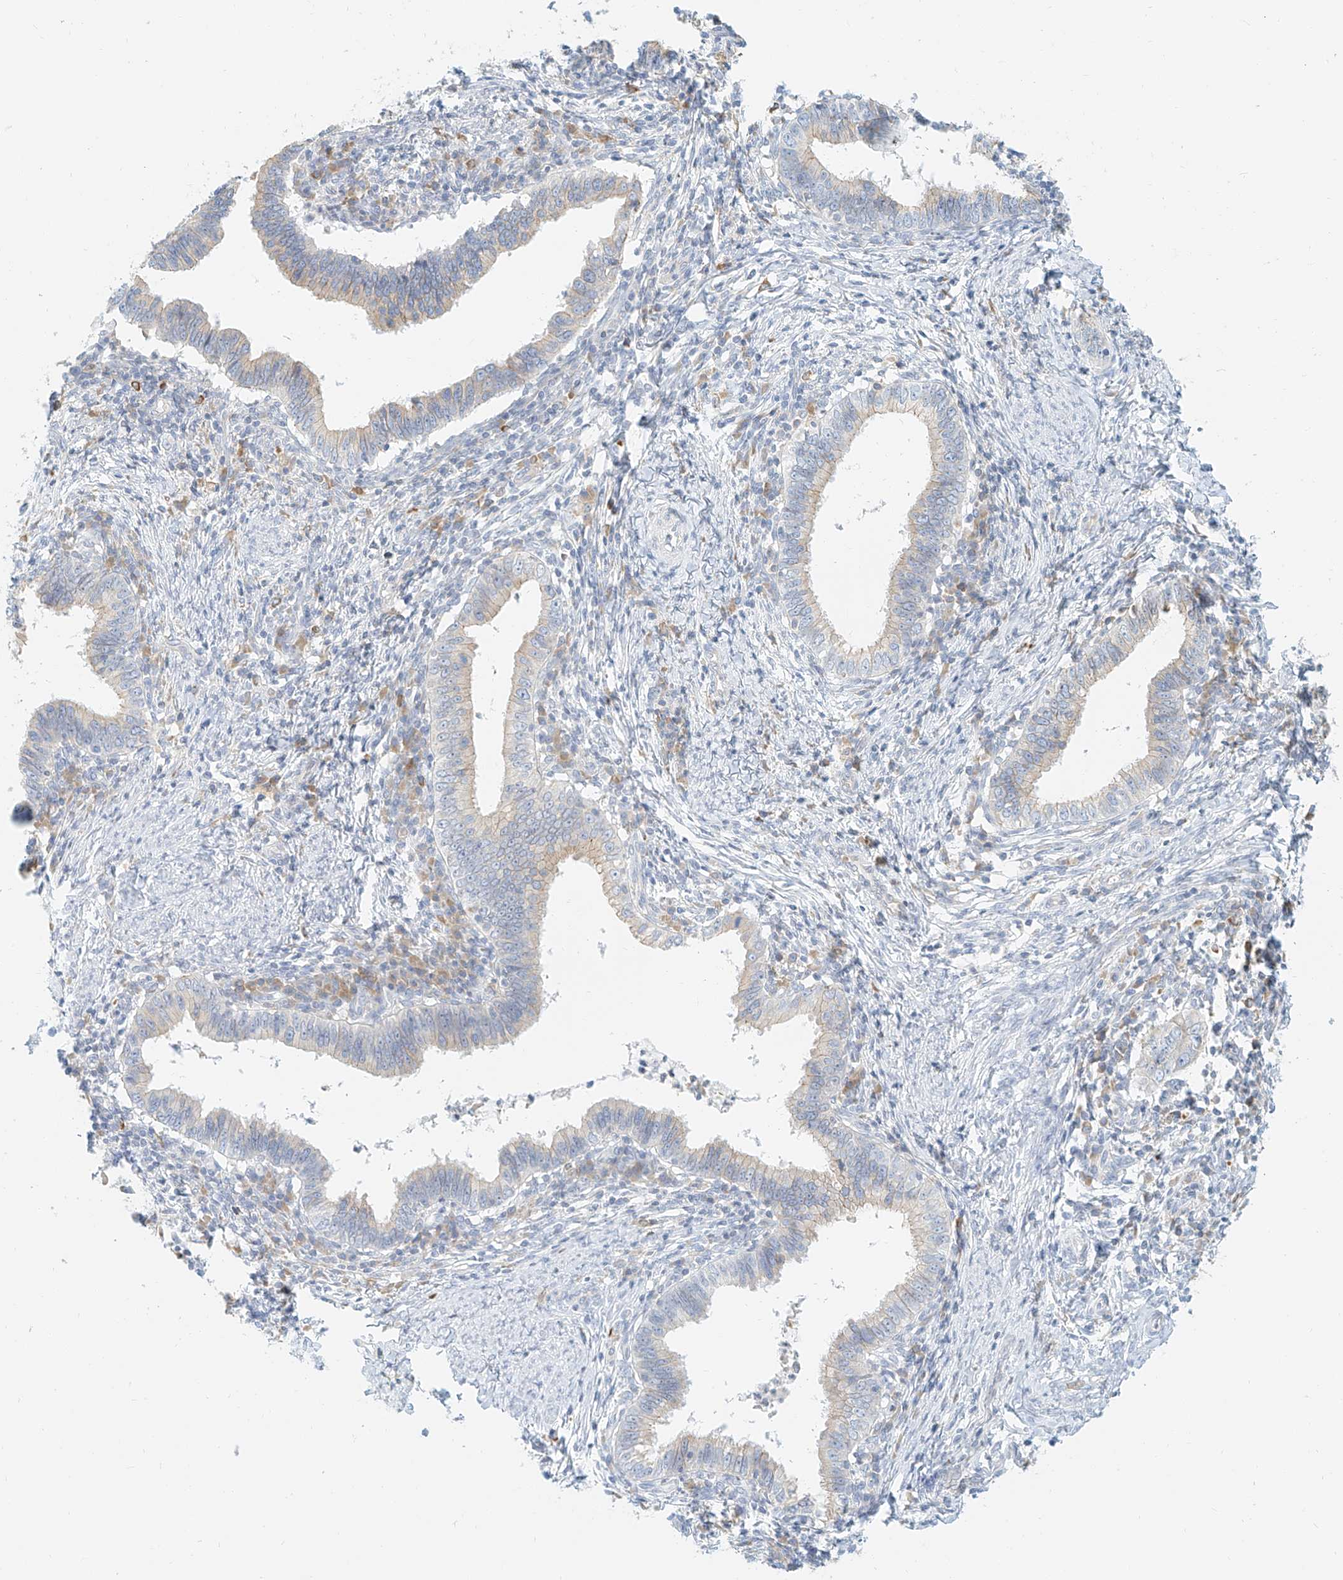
{"staining": {"intensity": "negative", "quantity": "none", "location": "none"}, "tissue": "cervical cancer", "cell_type": "Tumor cells", "image_type": "cancer", "snomed": [{"axis": "morphology", "description": "Adenocarcinoma, NOS"}, {"axis": "topography", "description": "Cervix"}], "caption": "This is an immunohistochemistry (IHC) photomicrograph of human adenocarcinoma (cervical). There is no expression in tumor cells.", "gene": "DHRS7", "patient": {"sex": "female", "age": 36}}